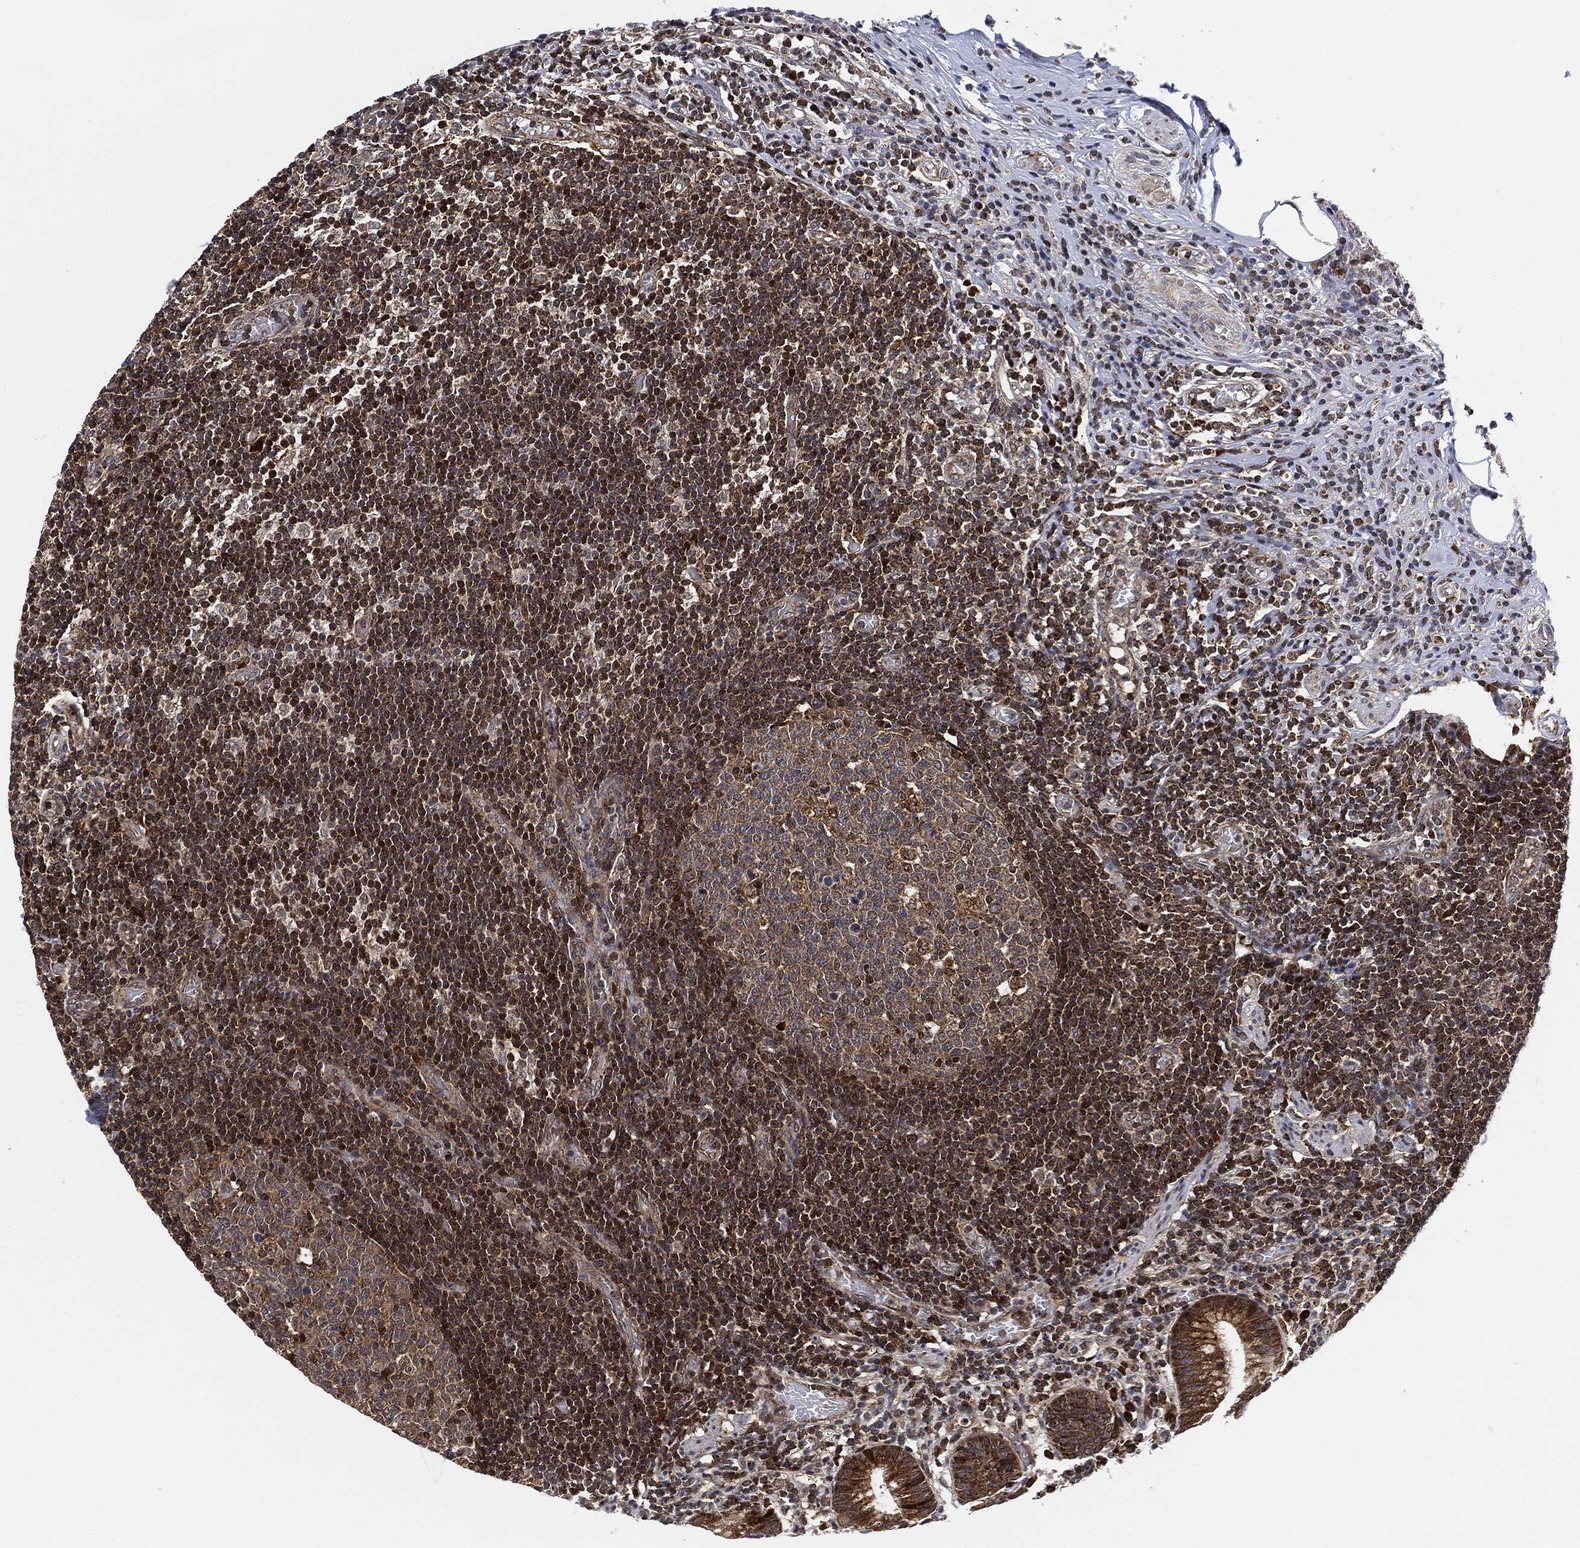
{"staining": {"intensity": "moderate", "quantity": ">75%", "location": "cytoplasmic/membranous"}, "tissue": "appendix", "cell_type": "Glandular cells", "image_type": "normal", "snomed": [{"axis": "morphology", "description": "Normal tissue, NOS"}, {"axis": "topography", "description": "Appendix"}], "caption": "About >75% of glandular cells in normal human appendix reveal moderate cytoplasmic/membranous protein positivity as visualized by brown immunohistochemical staining.", "gene": "RNASEL", "patient": {"sex": "female", "age": 40}}